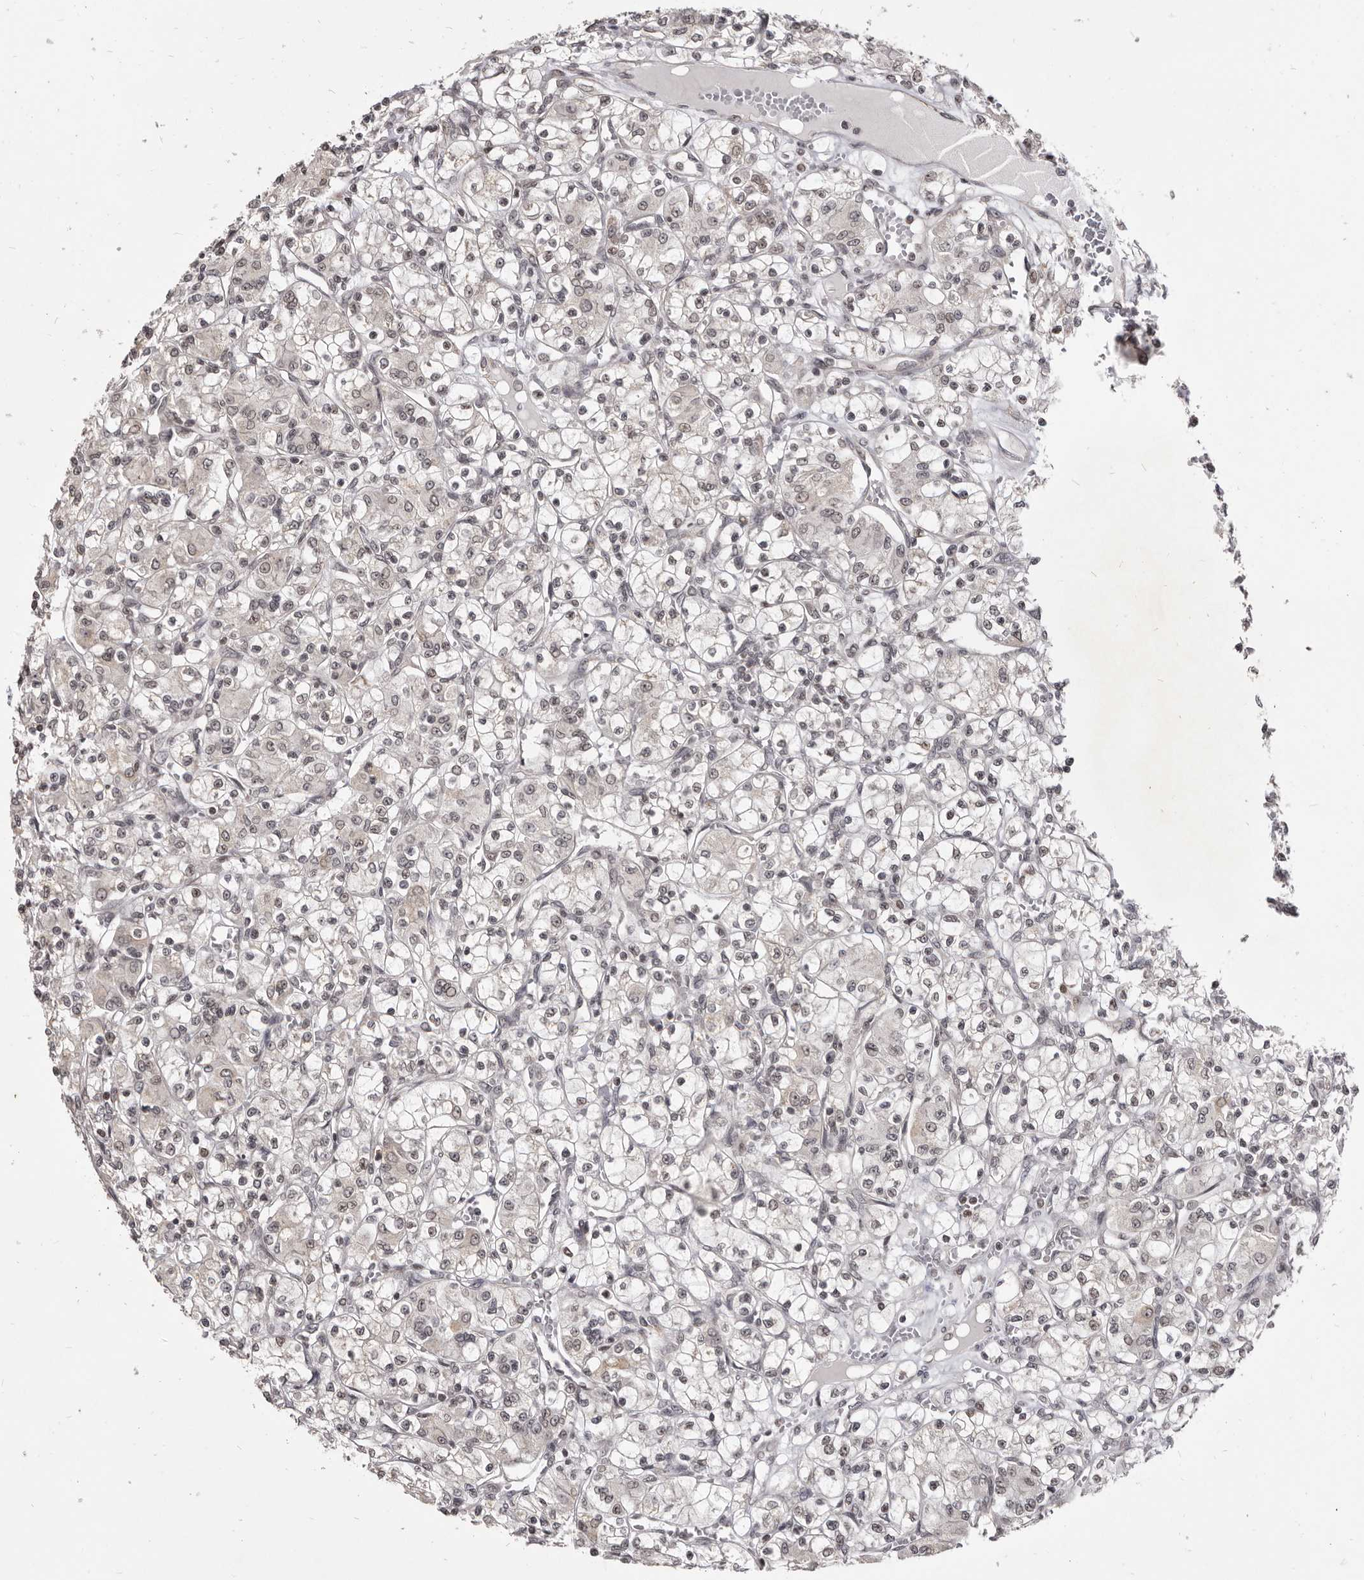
{"staining": {"intensity": "negative", "quantity": "none", "location": "none"}, "tissue": "renal cancer", "cell_type": "Tumor cells", "image_type": "cancer", "snomed": [{"axis": "morphology", "description": "Adenocarcinoma, NOS"}, {"axis": "topography", "description": "Kidney"}], "caption": "Photomicrograph shows no protein expression in tumor cells of renal adenocarcinoma tissue.", "gene": "THUMPD1", "patient": {"sex": "female", "age": 59}}